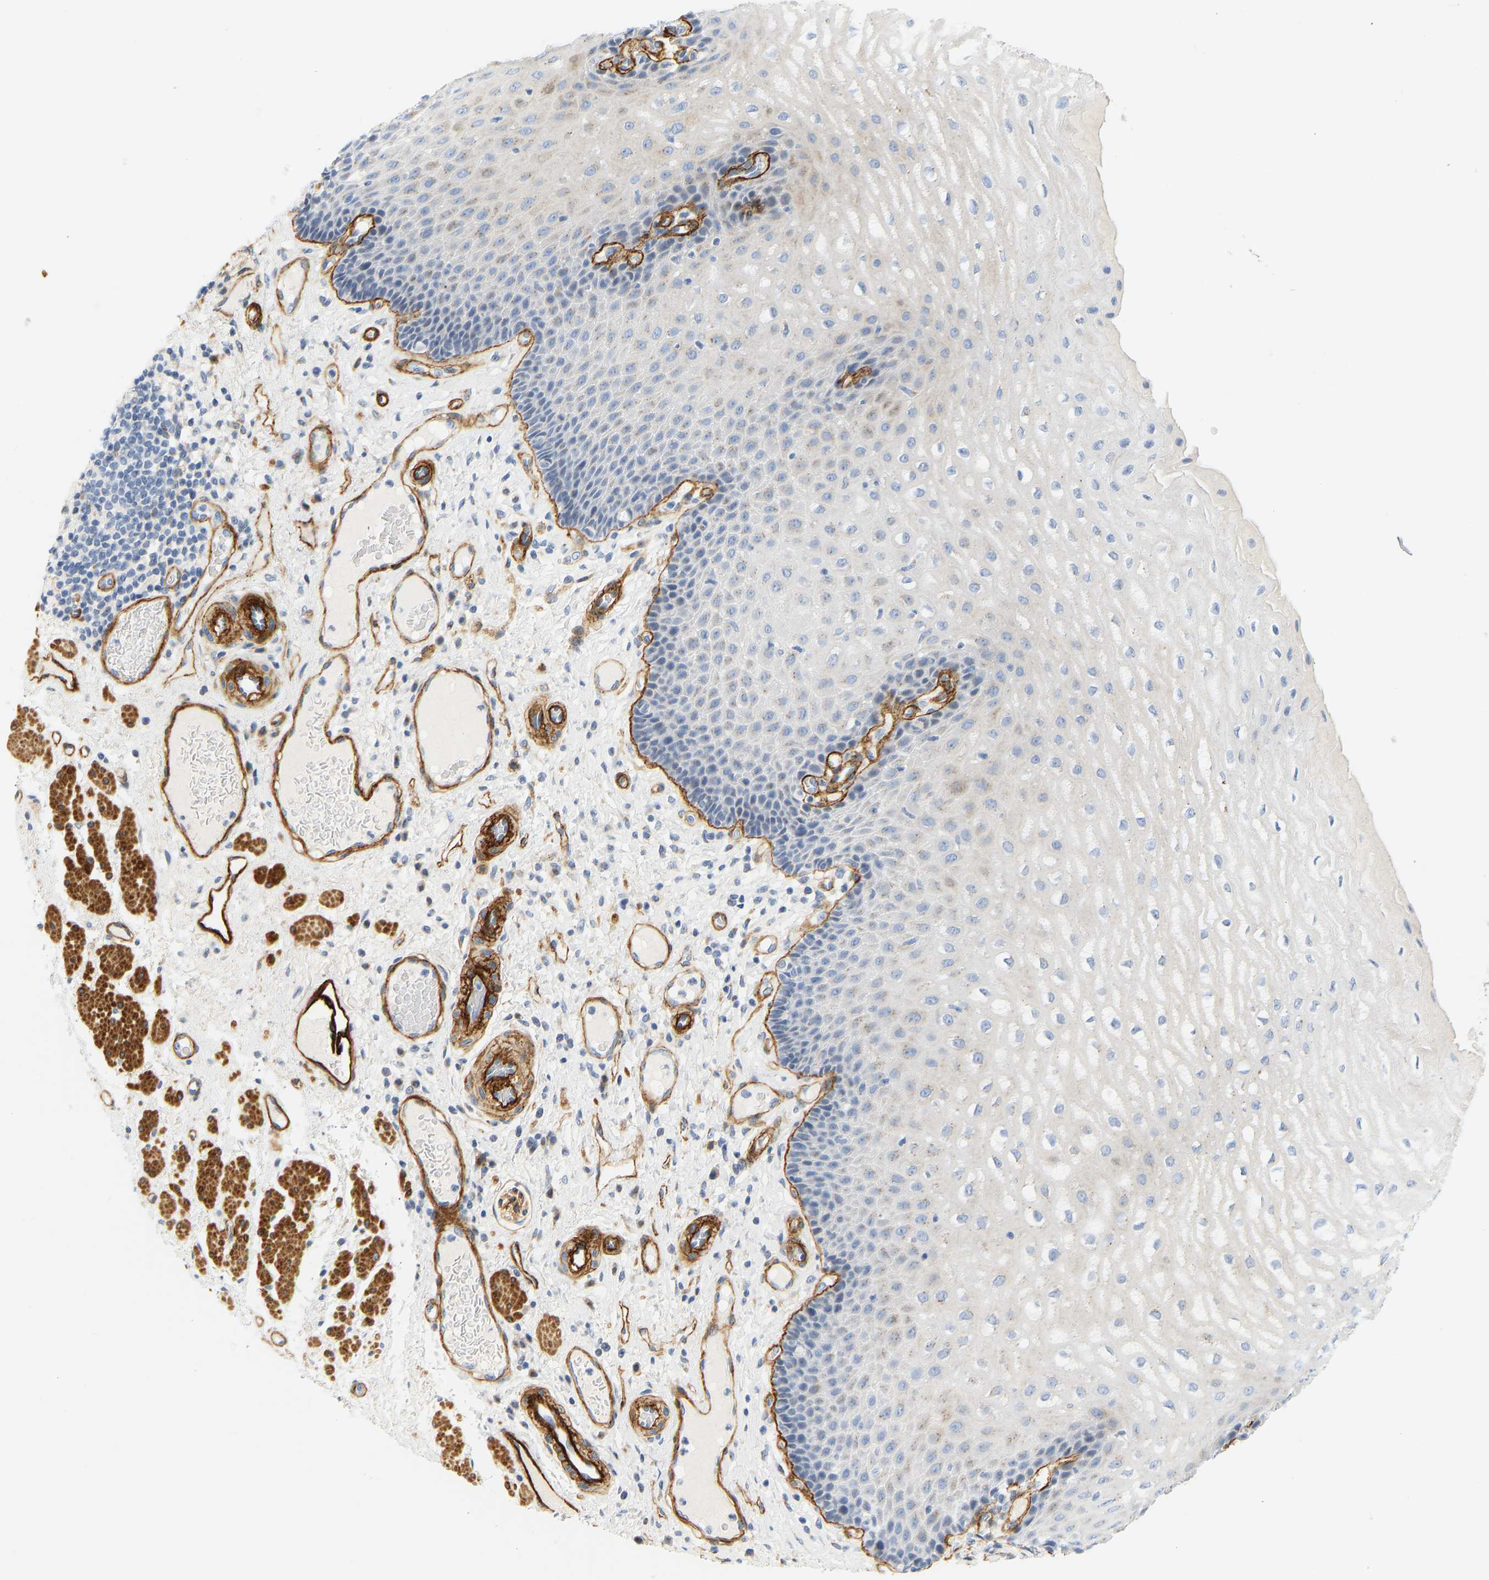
{"staining": {"intensity": "moderate", "quantity": "<25%", "location": "cytoplasmic/membranous"}, "tissue": "esophagus", "cell_type": "Squamous epithelial cells", "image_type": "normal", "snomed": [{"axis": "morphology", "description": "Normal tissue, NOS"}, {"axis": "topography", "description": "Esophagus"}], "caption": "High-power microscopy captured an immunohistochemistry (IHC) micrograph of unremarkable esophagus, revealing moderate cytoplasmic/membranous staining in approximately <25% of squamous epithelial cells.", "gene": "SLC30A7", "patient": {"sex": "male", "age": 54}}